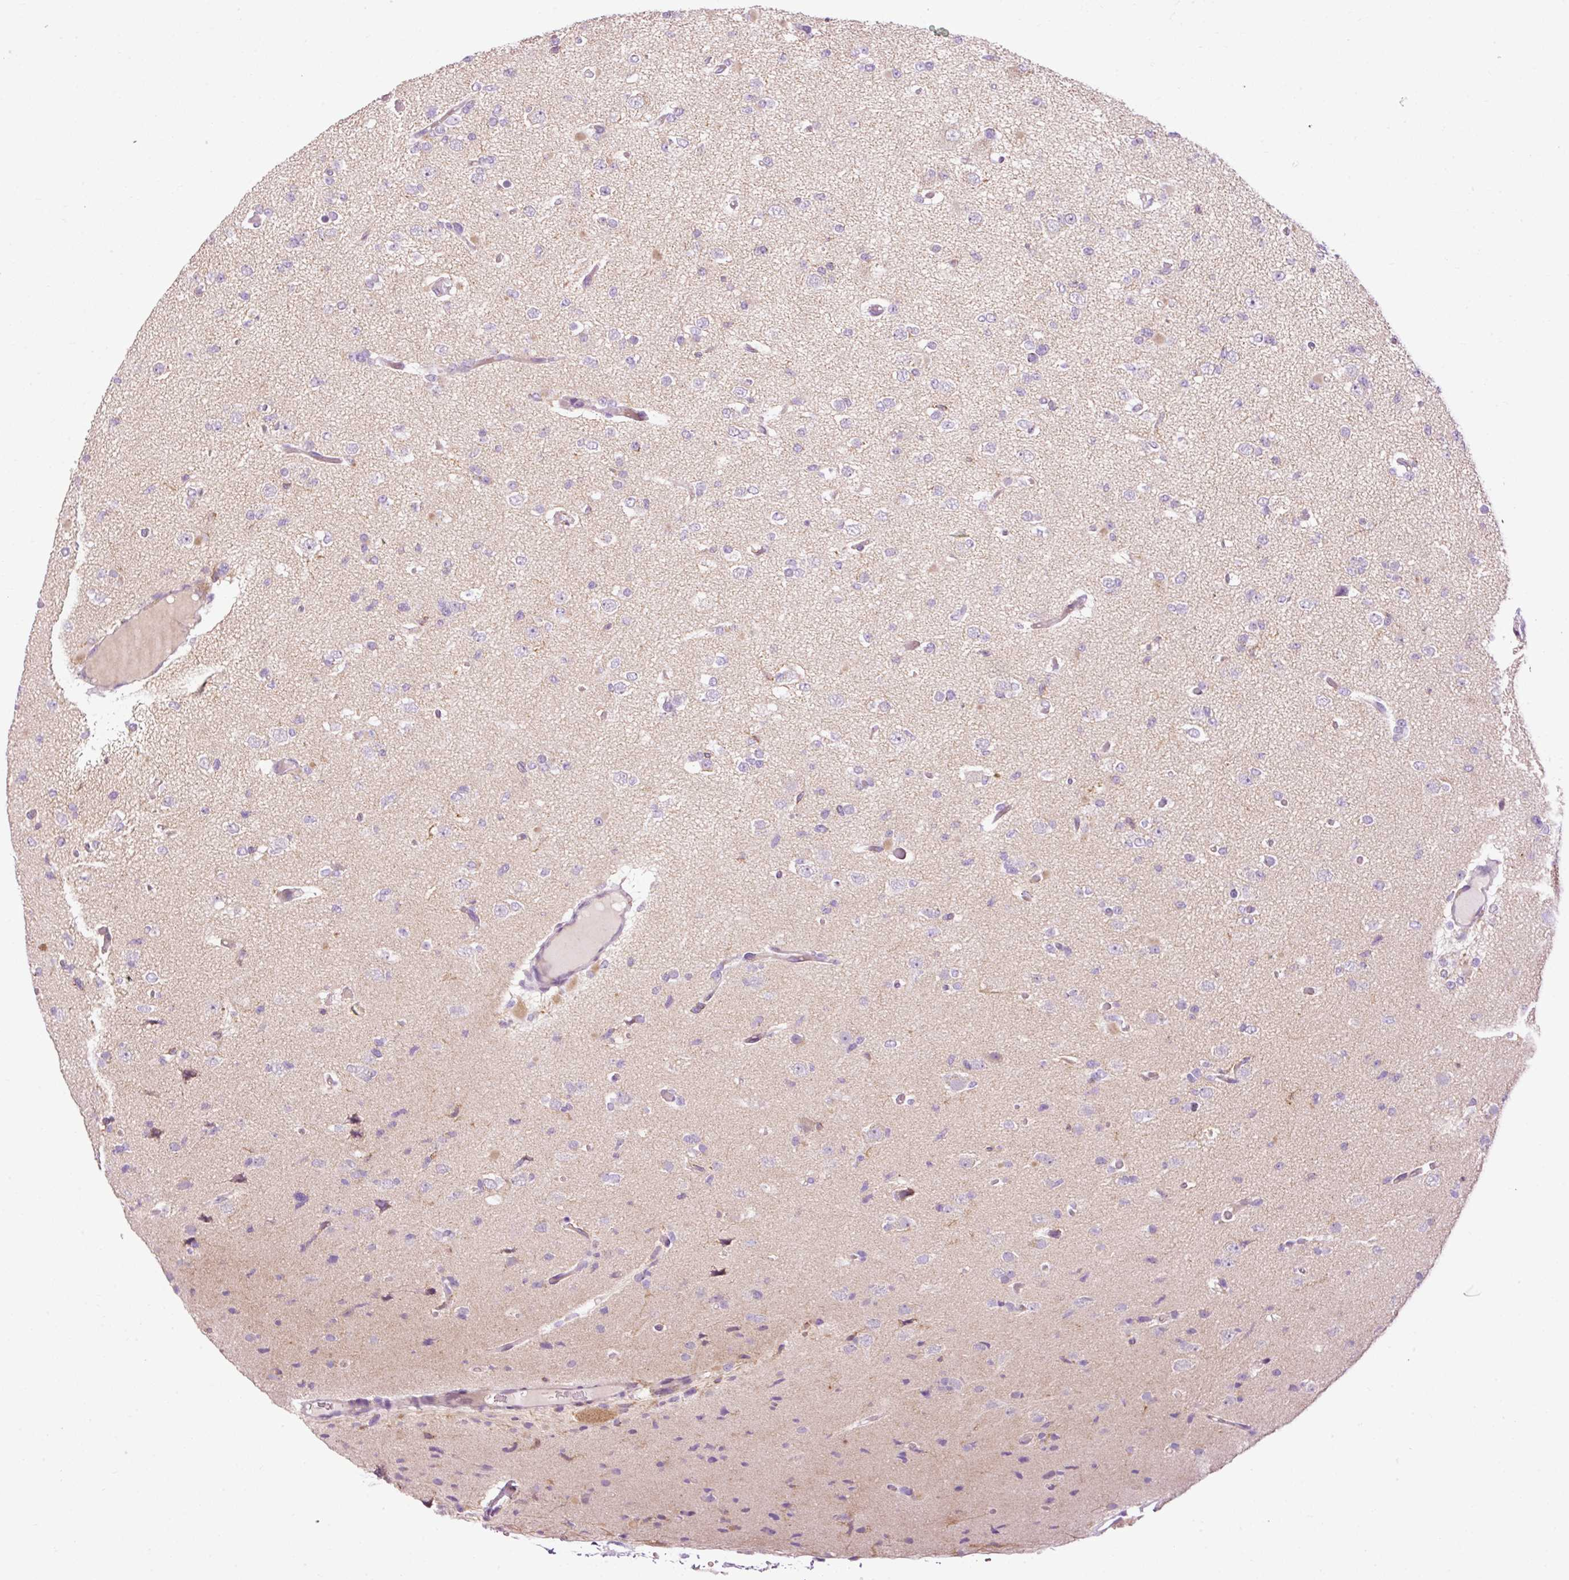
{"staining": {"intensity": "negative", "quantity": "none", "location": "none"}, "tissue": "glioma", "cell_type": "Tumor cells", "image_type": "cancer", "snomed": [{"axis": "morphology", "description": "Glioma, malignant, Low grade"}, {"axis": "topography", "description": "Brain"}], "caption": "Immunohistochemistry histopathology image of human glioma stained for a protein (brown), which reveals no expression in tumor cells. (Immunohistochemistry (ihc), brightfield microscopy, high magnification).", "gene": "CD83", "patient": {"sex": "female", "age": 22}}